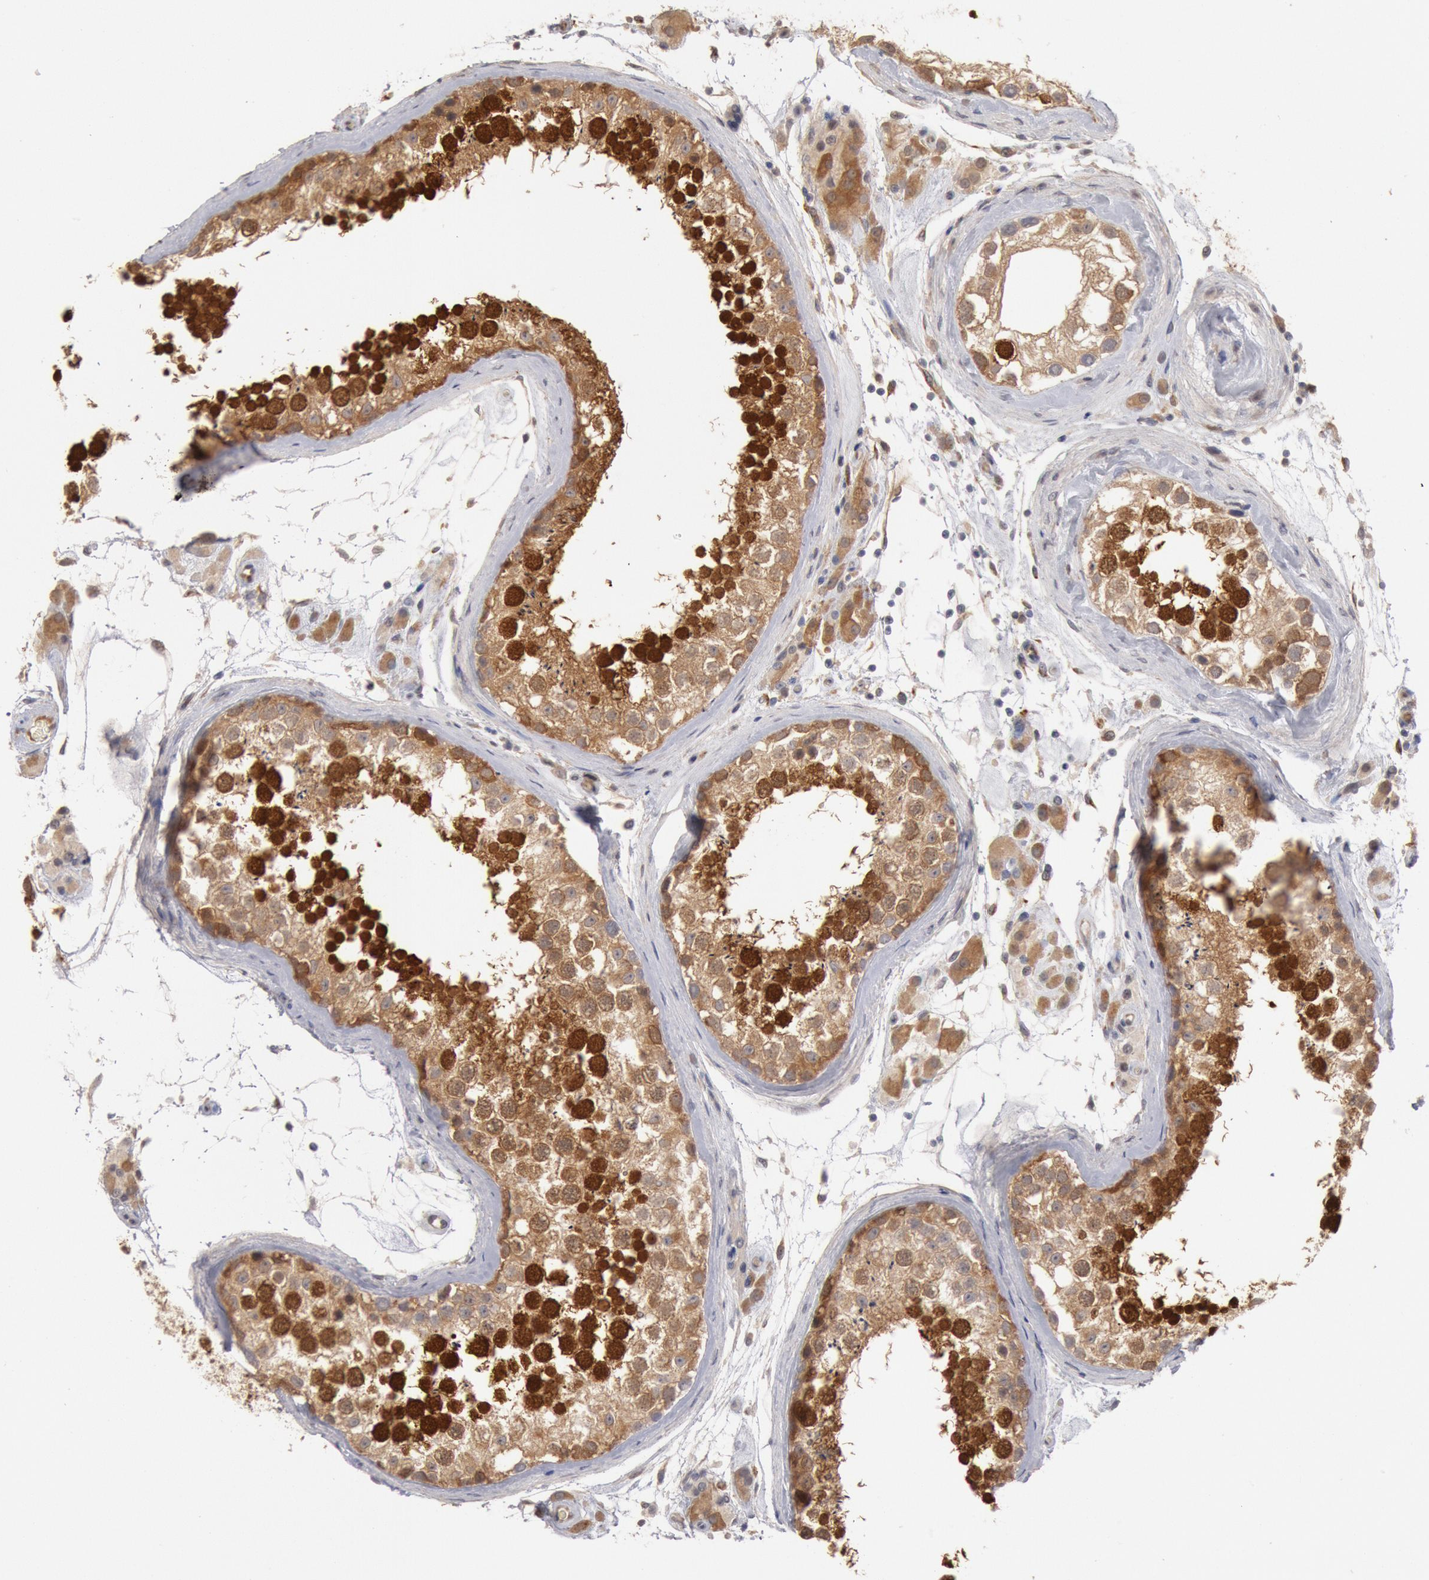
{"staining": {"intensity": "strong", "quantity": ">75%", "location": "cytoplasmic/membranous"}, "tissue": "testis", "cell_type": "Cells in seminiferous ducts", "image_type": "normal", "snomed": [{"axis": "morphology", "description": "Normal tissue, NOS"}, {"axis": "topography", "description": "Testis"}], "caption": "Cells in seminiferous ducts reveal strong cytoplasmic/membranous positivity in approximately >75% of cells in normal testis.", "gene": "DNAJA1", "patient": {"sex": "male", "age": 46}}